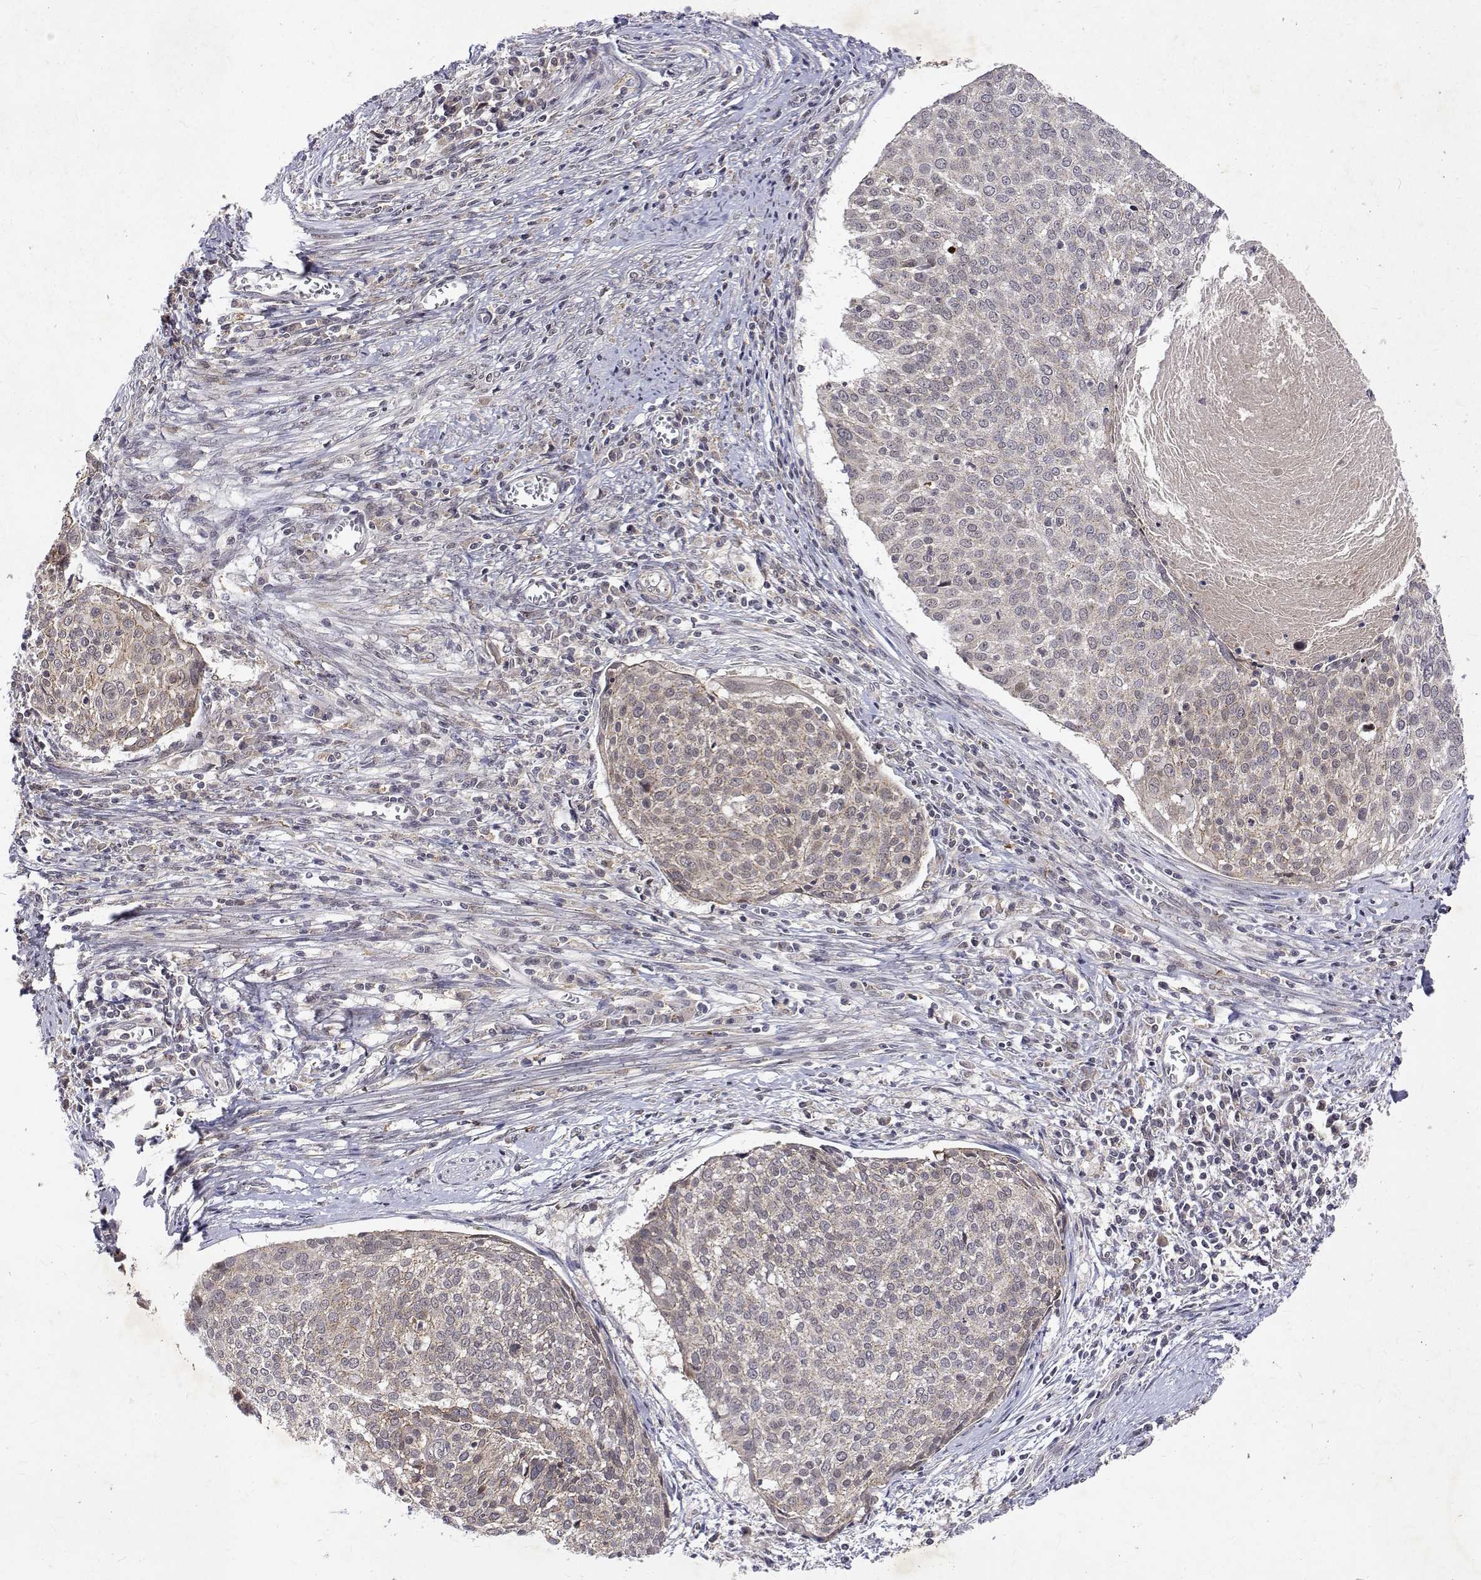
{"staining": {"intensity": "negative", "quantity": "none", "location": "none"}, "tissue": "cervical cancer", "cell_type": "Tumor cells", "image_type": "cancer", "snomed": [{"axis": "morphology", "description": "Squamous cell carcinoma, NOS"}, {"axis": "topography", "description": "Cervix"}], "caption": "A micrograph of cervical squamous cell carcinoma stained for a protein exhibits no brown staining in tumor cells.", "gene": "ALKBH8", "patient": {"sex": "female", "age": 39}}